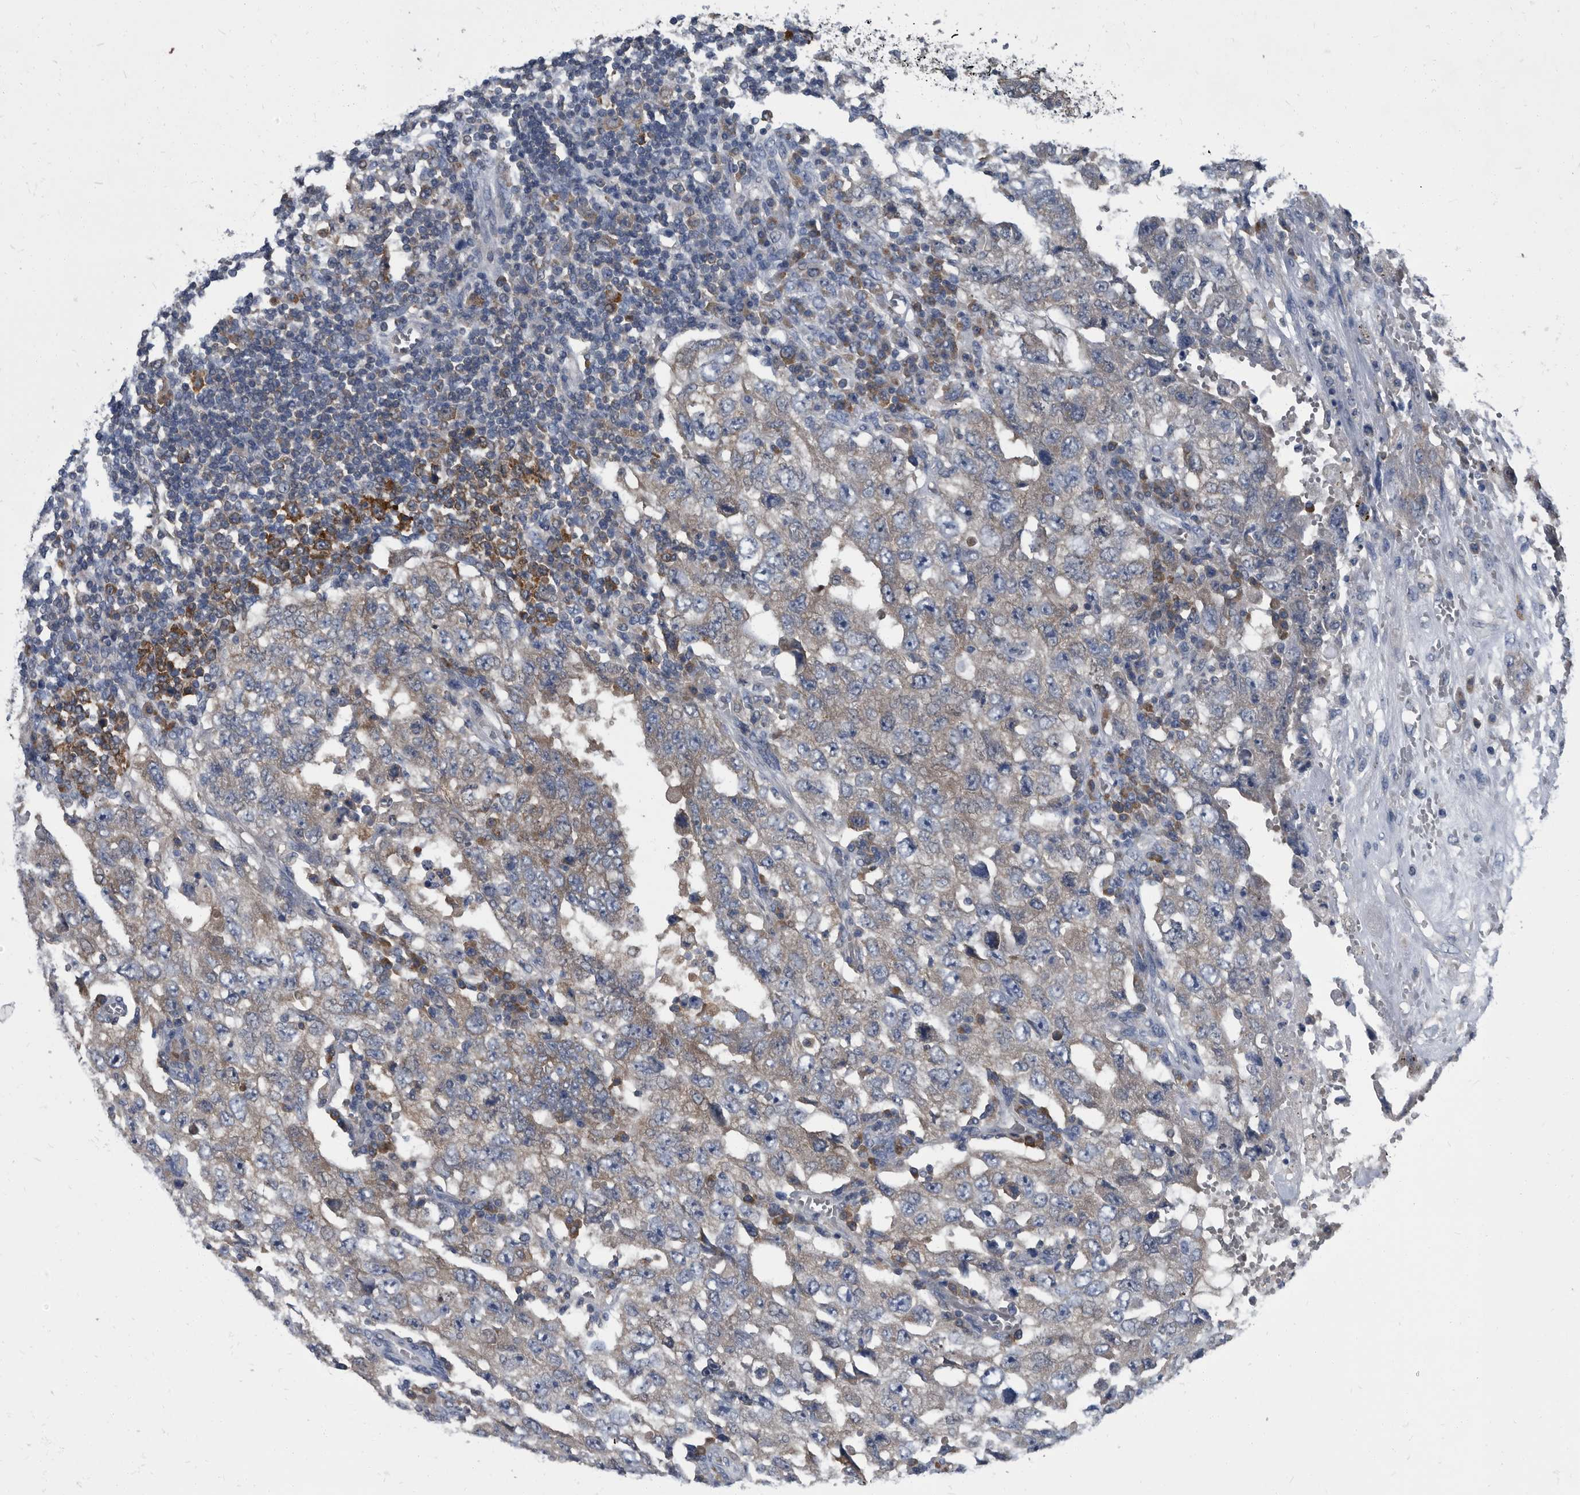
{"staining": {"intensity": "weak", "quantity": "<25%", "location": "cytoplasmic/membranous"}, "tissue": "testis cancer", "cell_type": "Tumor cells", "image_type": "cancer", "snomed": [{"axis": "morphology", "description": "Carcinoma, Embryonal, NOS"}, {"axis": "topography", "description": "Testis"}], "caption": "This photomicrograph is of testis cancer (embryonal carcinoma) stained with IHC to label a protein in brown with the nuclei are counter-stained blue. There is no staining in tumor cells. (Immunohistochemistry (ihc), brightfield microscopy, high magnification).", "gene": "CDV3", "patient": {"sex": "male", "age": 26}}